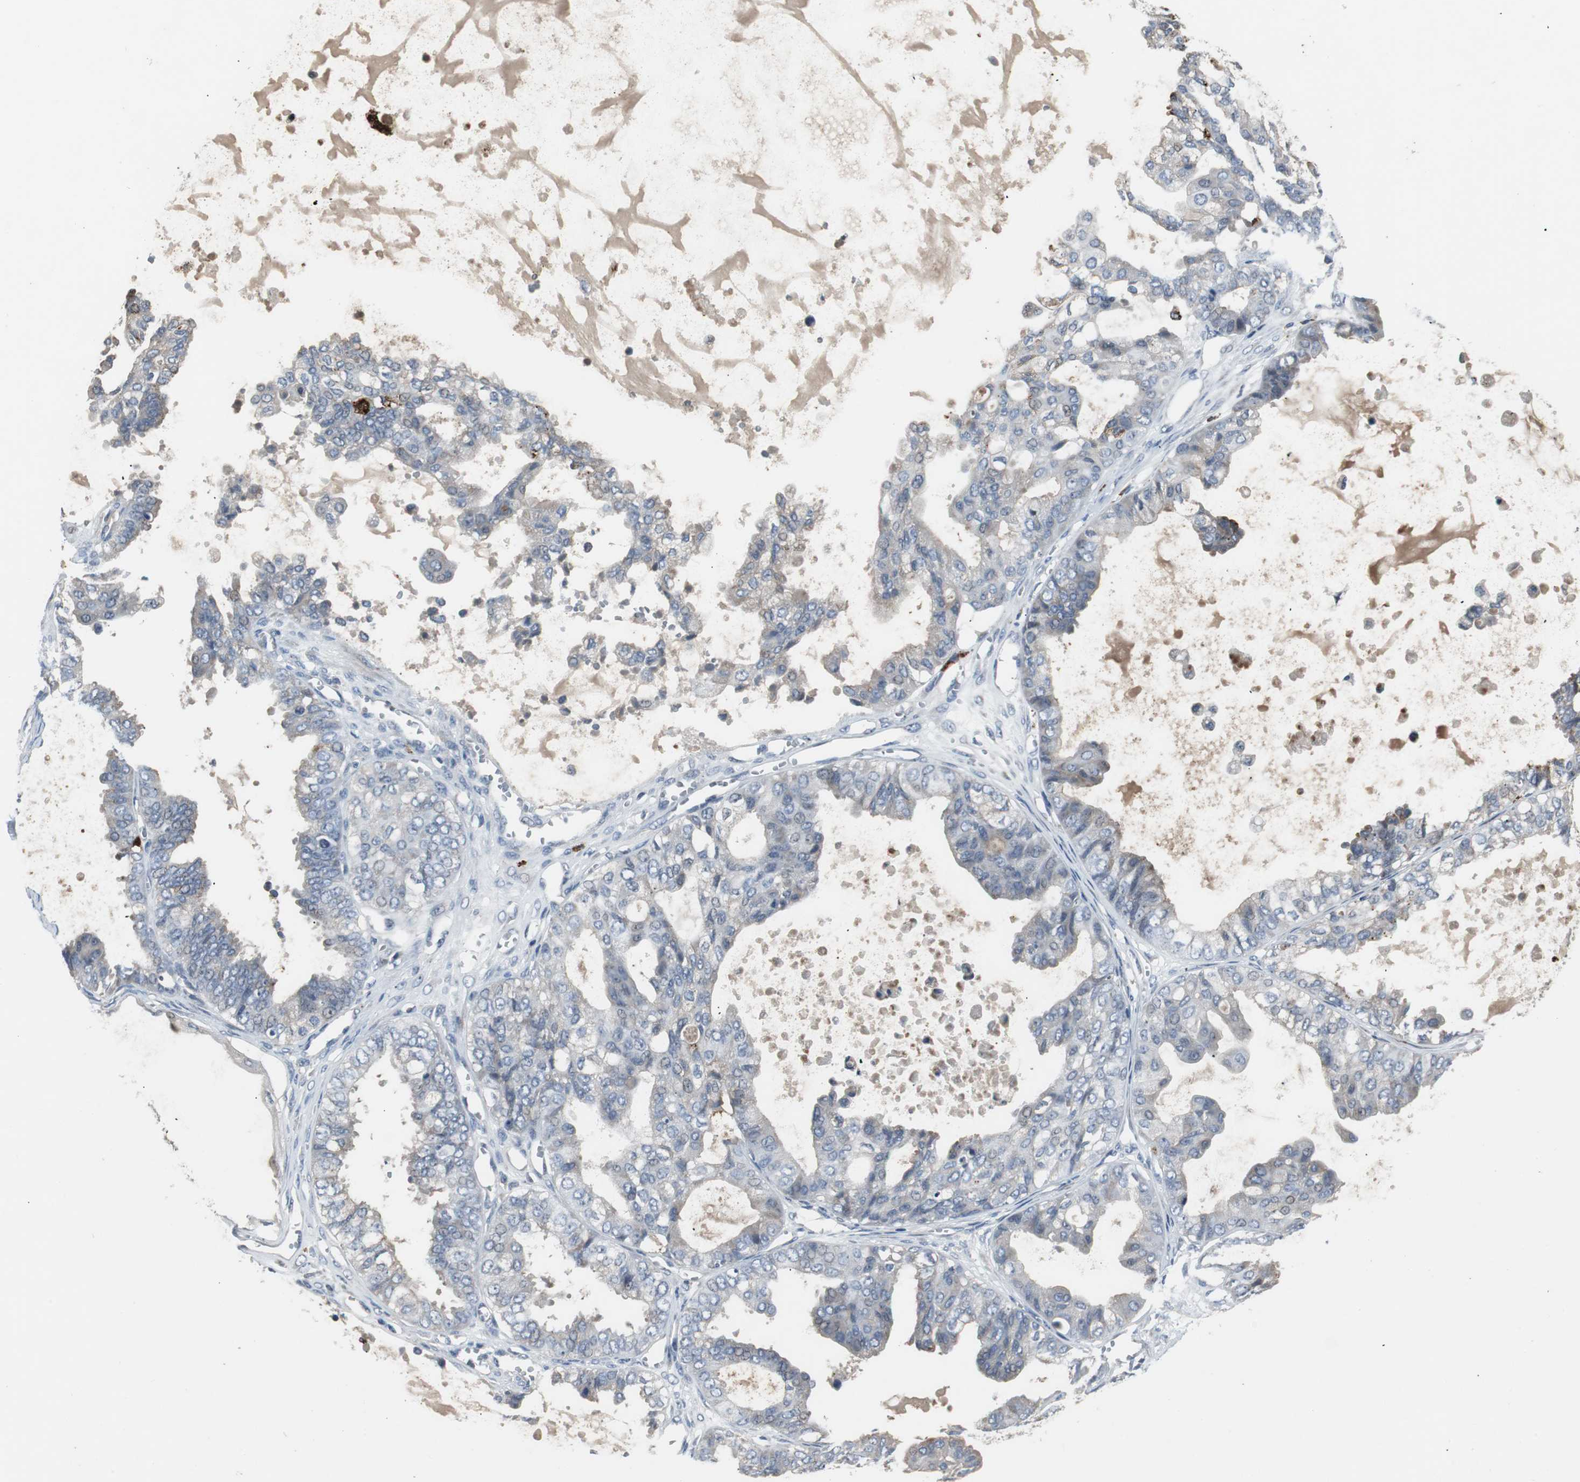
{"staining": {"intensity": "weak", "quantity": "25%-75%", "location": "cytoplasmic/membranous"}, "tissue": "ovarian cancer", "cell_type": "Tumor cells", "image_type": "cancer", "snomed": [{"axis": "morphology", "description": "Carcinoma, NOS"}, {"axis": "morphology", "description": "Carcinoma, endometroid"}, {"axis": "topography", "description": "Ovary"}], "caption": "DAB (3,3'-diaminobenzidine) immunohistochemical staining of endometroid carcinoma (ovarian) exhibits weak cytoplasmic/membranous protein expression in approximately 25%-75% of tumor cells. (DAB = brown stain, brightfield microscopy at high magnification).", "gene": "PCYT1B", "patient": {"sex": "female", "age": 50}}